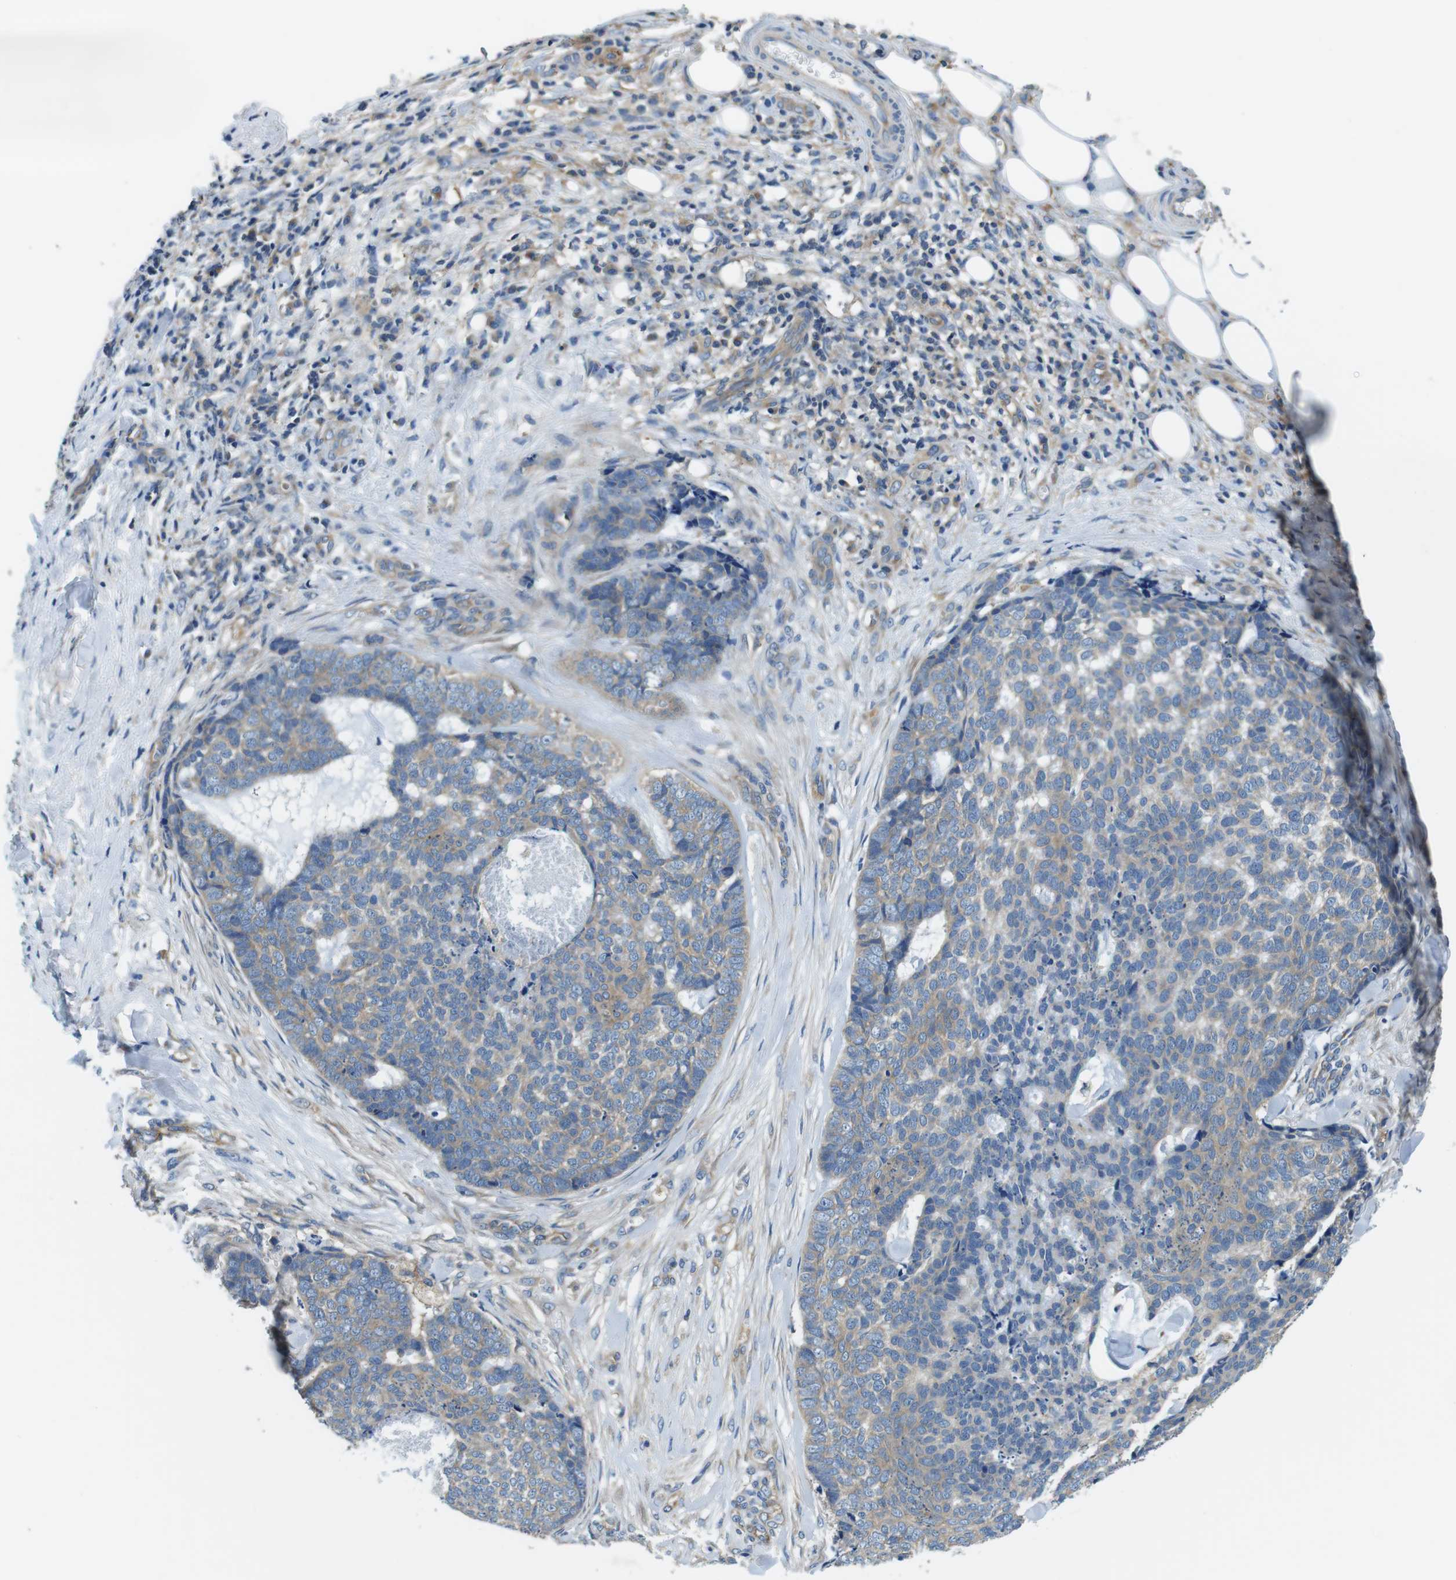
{"staining": {"intensity": "weak", "quantity": "25%-75%", "location": "cytoplasmic/membranous"}, "tissue": "skin cancer", "cell_type": "Tumor cells", "image_type": "cancer", "snomed": [{"axis": "morphology", "description": "Basal cell carcinoma"}, {"axis": "topography", "description": "Skin"}], "caption": "Immunohistochemistry (DAB (3,3'-diaminobenzidine)) staining of skin basal cell carcinoma reveals weak cytoplasmic/membranous protein positivity in about 25%-75% of tumor cells.", "gene": "DENND4C", "patient": {"sex": "male", "age": 84}}